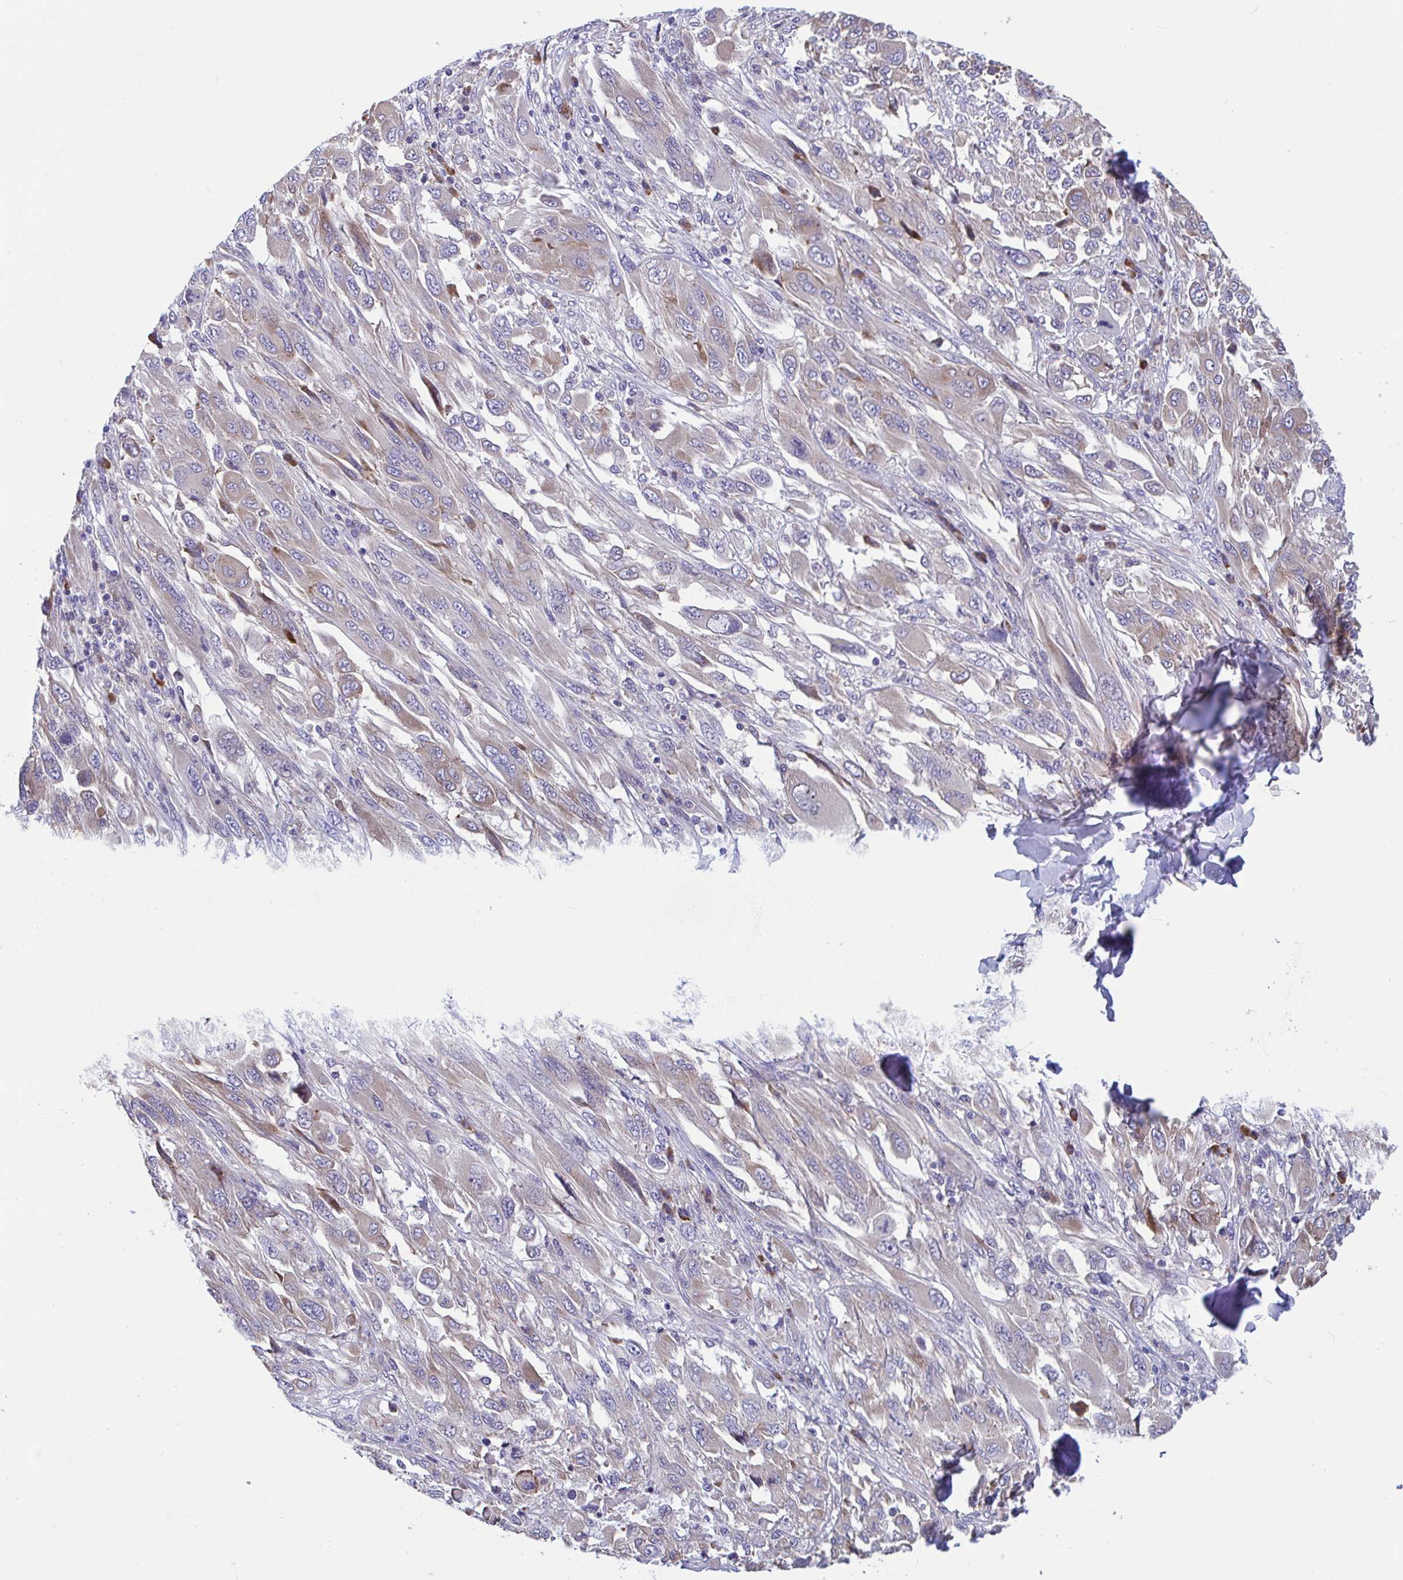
{"staining": {"intensity": "weak", "quantity": "<25%", "location": "cytoplasmic/membranous"}, "tissue": "melanoma", "cell_type": "Tumor cells", "image_type": "cancer", "snomed": [{"axis": "morphology", "description": "Malignant melanoma, NOS"}, {"axis": "topography", "description": "Skin"}], "caption": "This is an IHC image of human malignant melanoma. There is no staining in tumor cells.", "gene": "WBP1", "patient": {"sex": "female", "age": 91}}